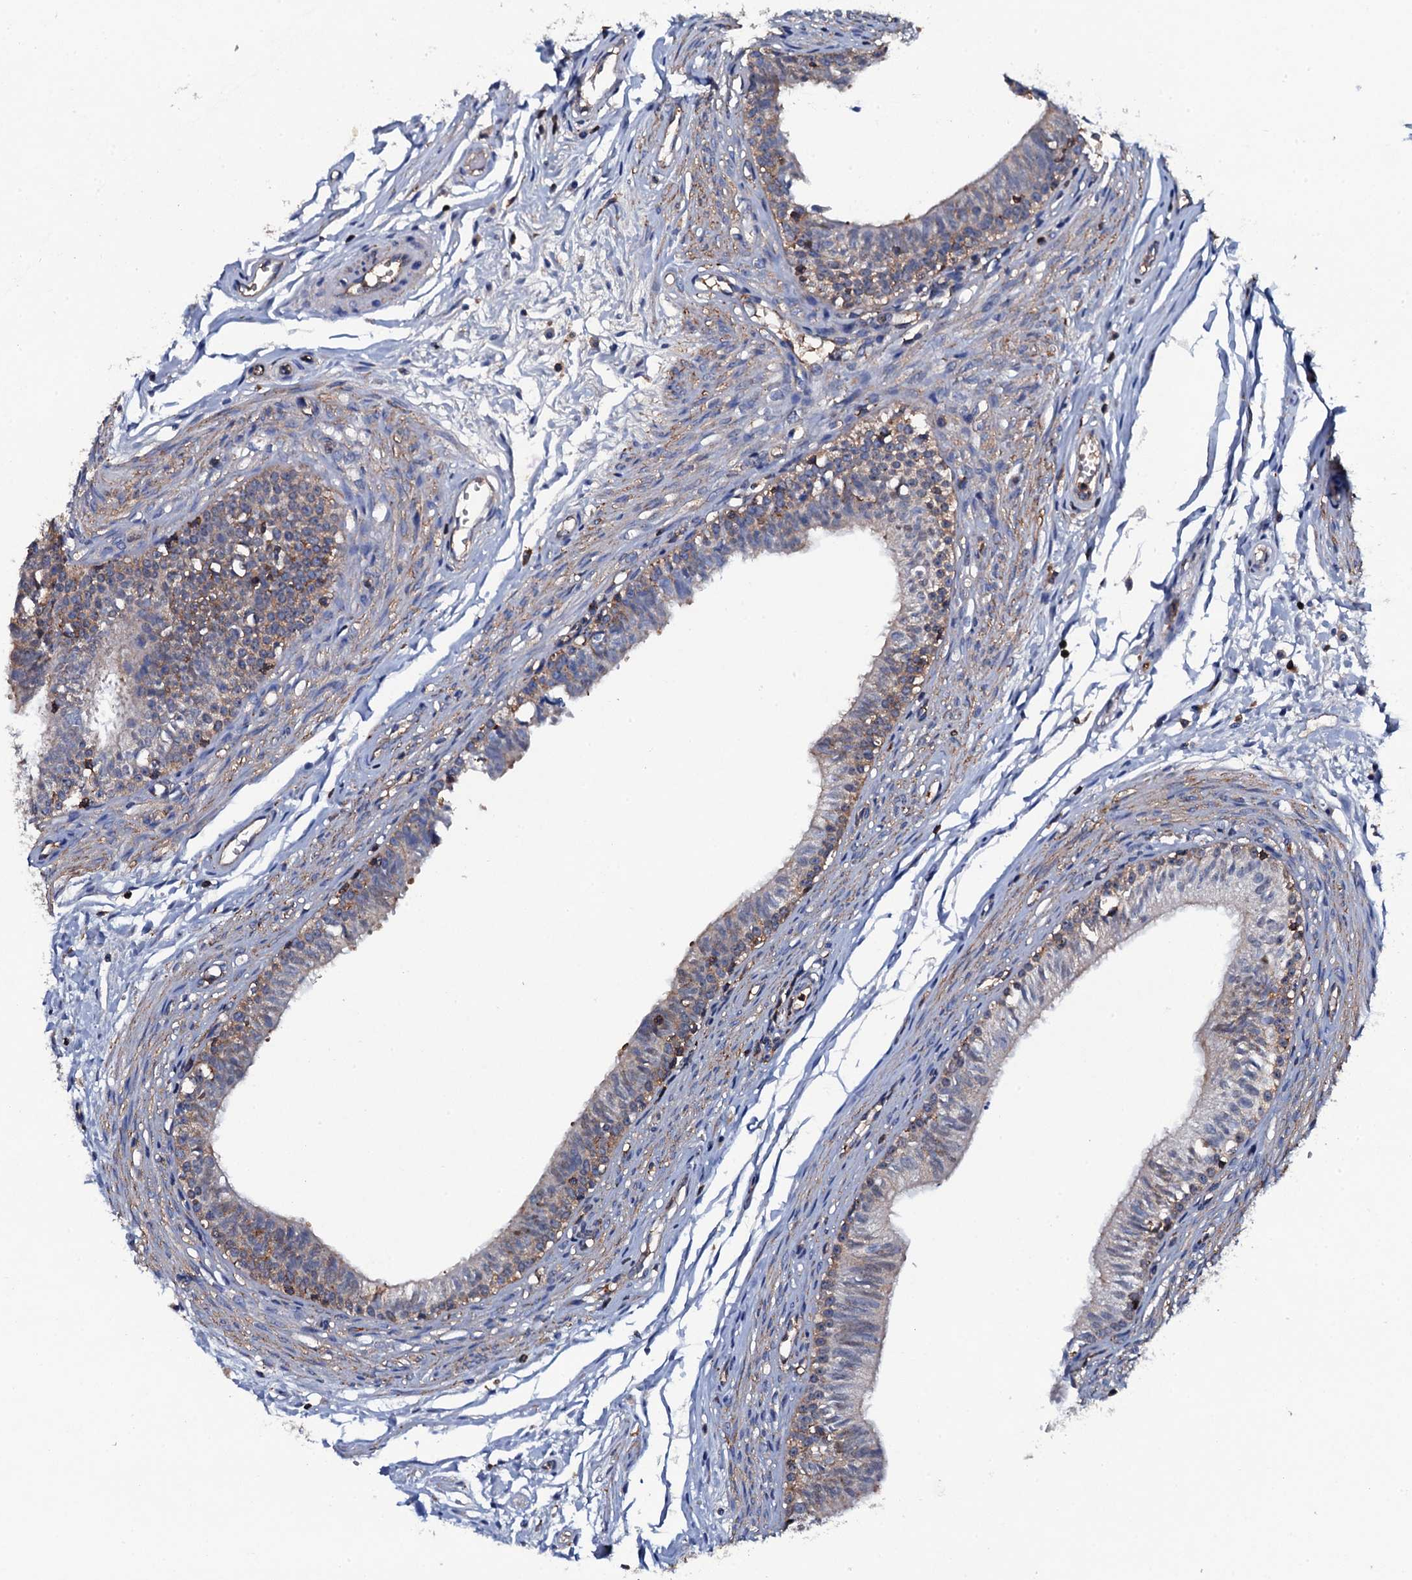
{"staining": {"intensity": "weak", "quantity": "<25%", "location": "cytoplasmic/membranous"}, "tissue": "epididymis", "cell_type": "Glandular cells", "image_type": "normal", "snomed": [{"axis": "morphology", "description": "Normal tissue, NOS"}, {"axis": "topography", "description": "Epididymis, spermatic cord, NOS"}], "caption": "Immunohistochemistry of normal epididymis shows no expression in glandular cells.", "gene": "MS4A4E", "patient": {"sex": "male", "age": 22}}